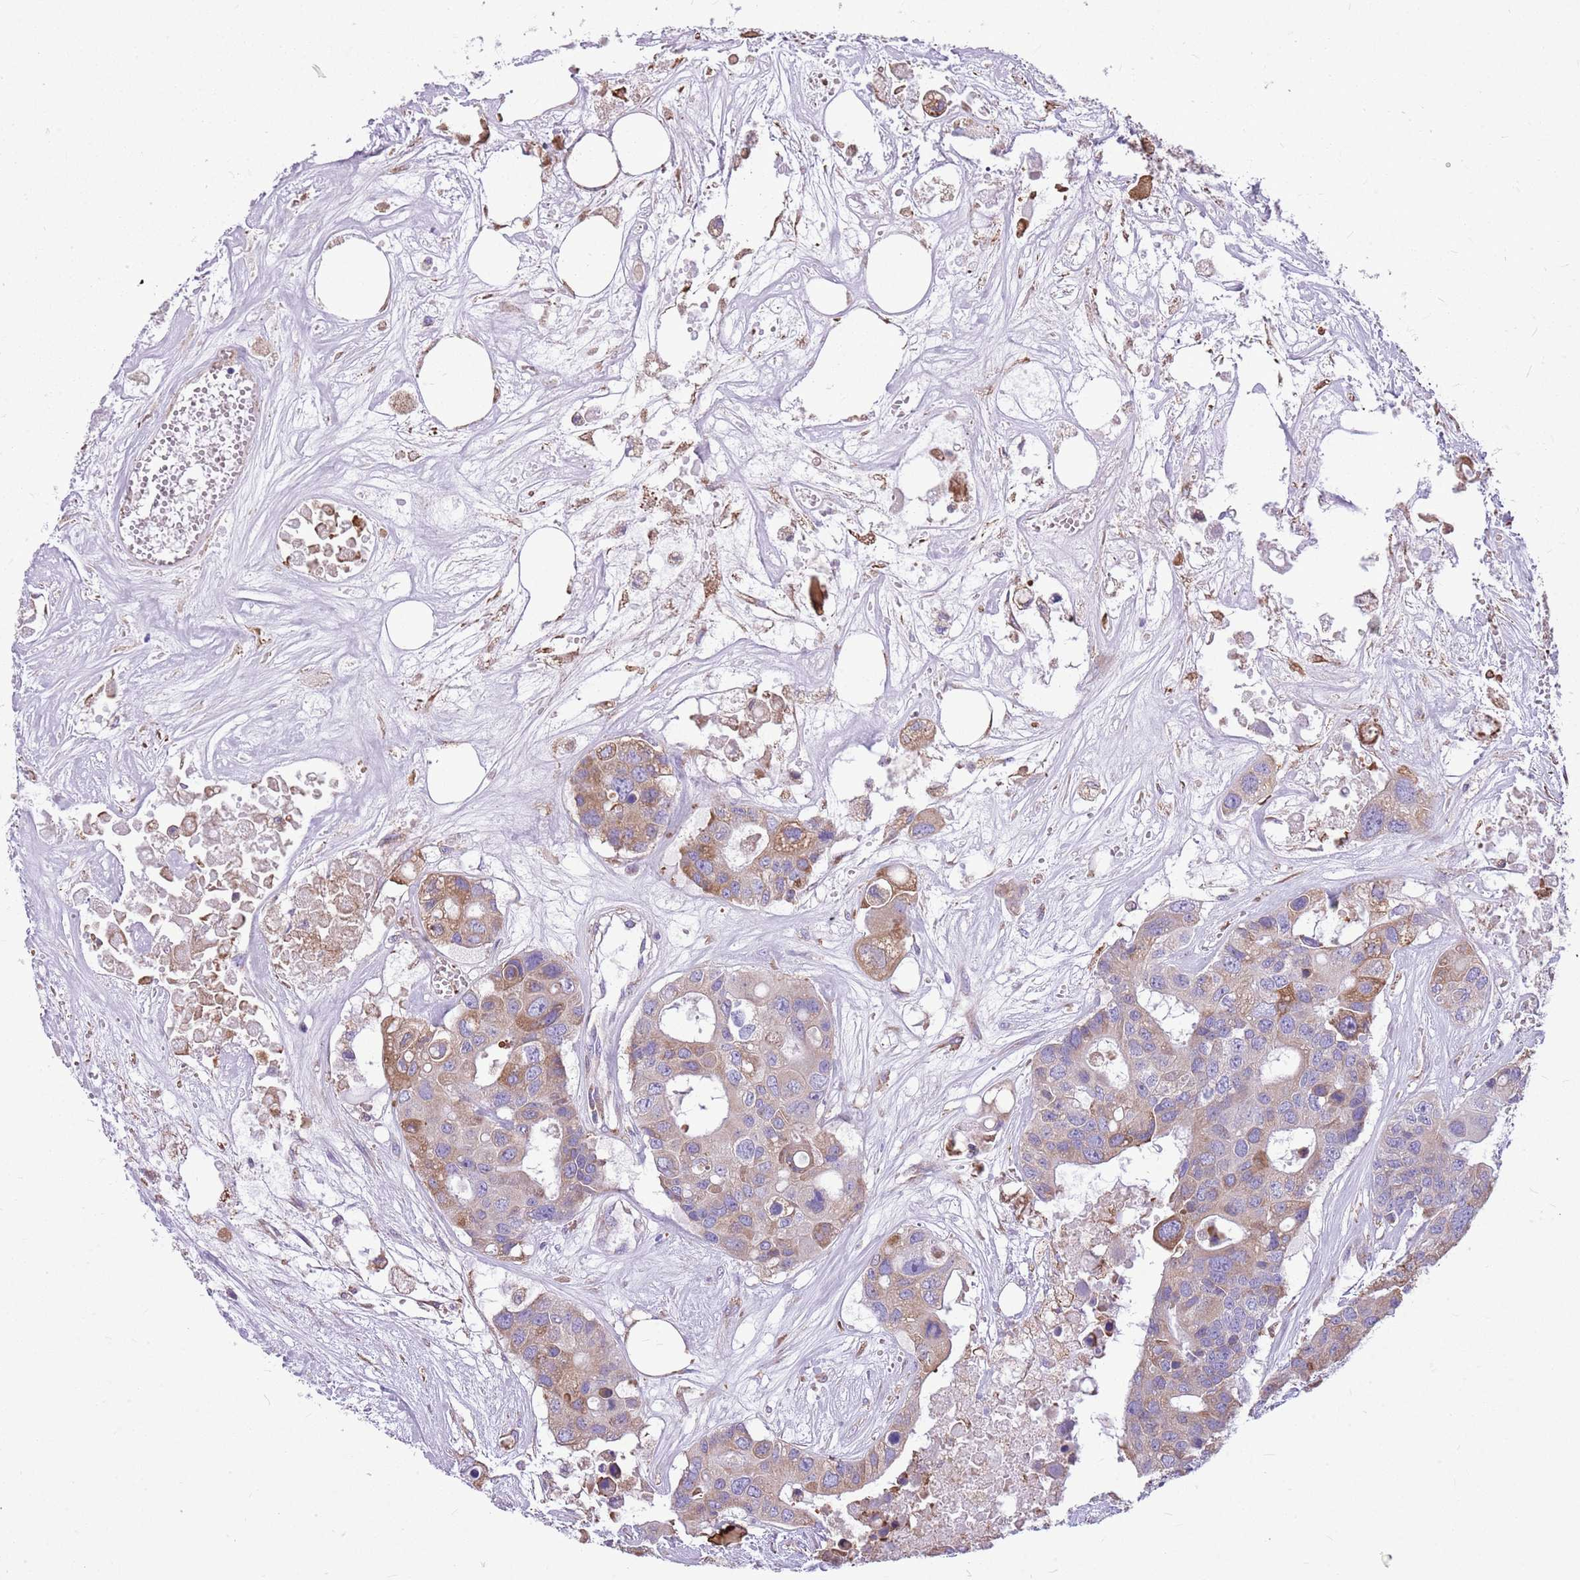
{"staining": {"intensity": "moderate", "quantity": "<25%", "location": "cytoplasmic/membranous"}, "tissue": "colorectal cancer", "cell_type": "Tumor cells", "image_type": "cancer", "snomed": [{"axis": "morphology", "description": "Adenocarcinoma, NOS"}, {"axis": "topography", "description": "Colon"}], "caption": "Moderate cytoplasmic/membranous expression is identified in approximately <25% of tumor cells in adenocarcinoma (colorectal).", "gene": "KCTD19", "patient": {"sex": "male", "age": 77}}